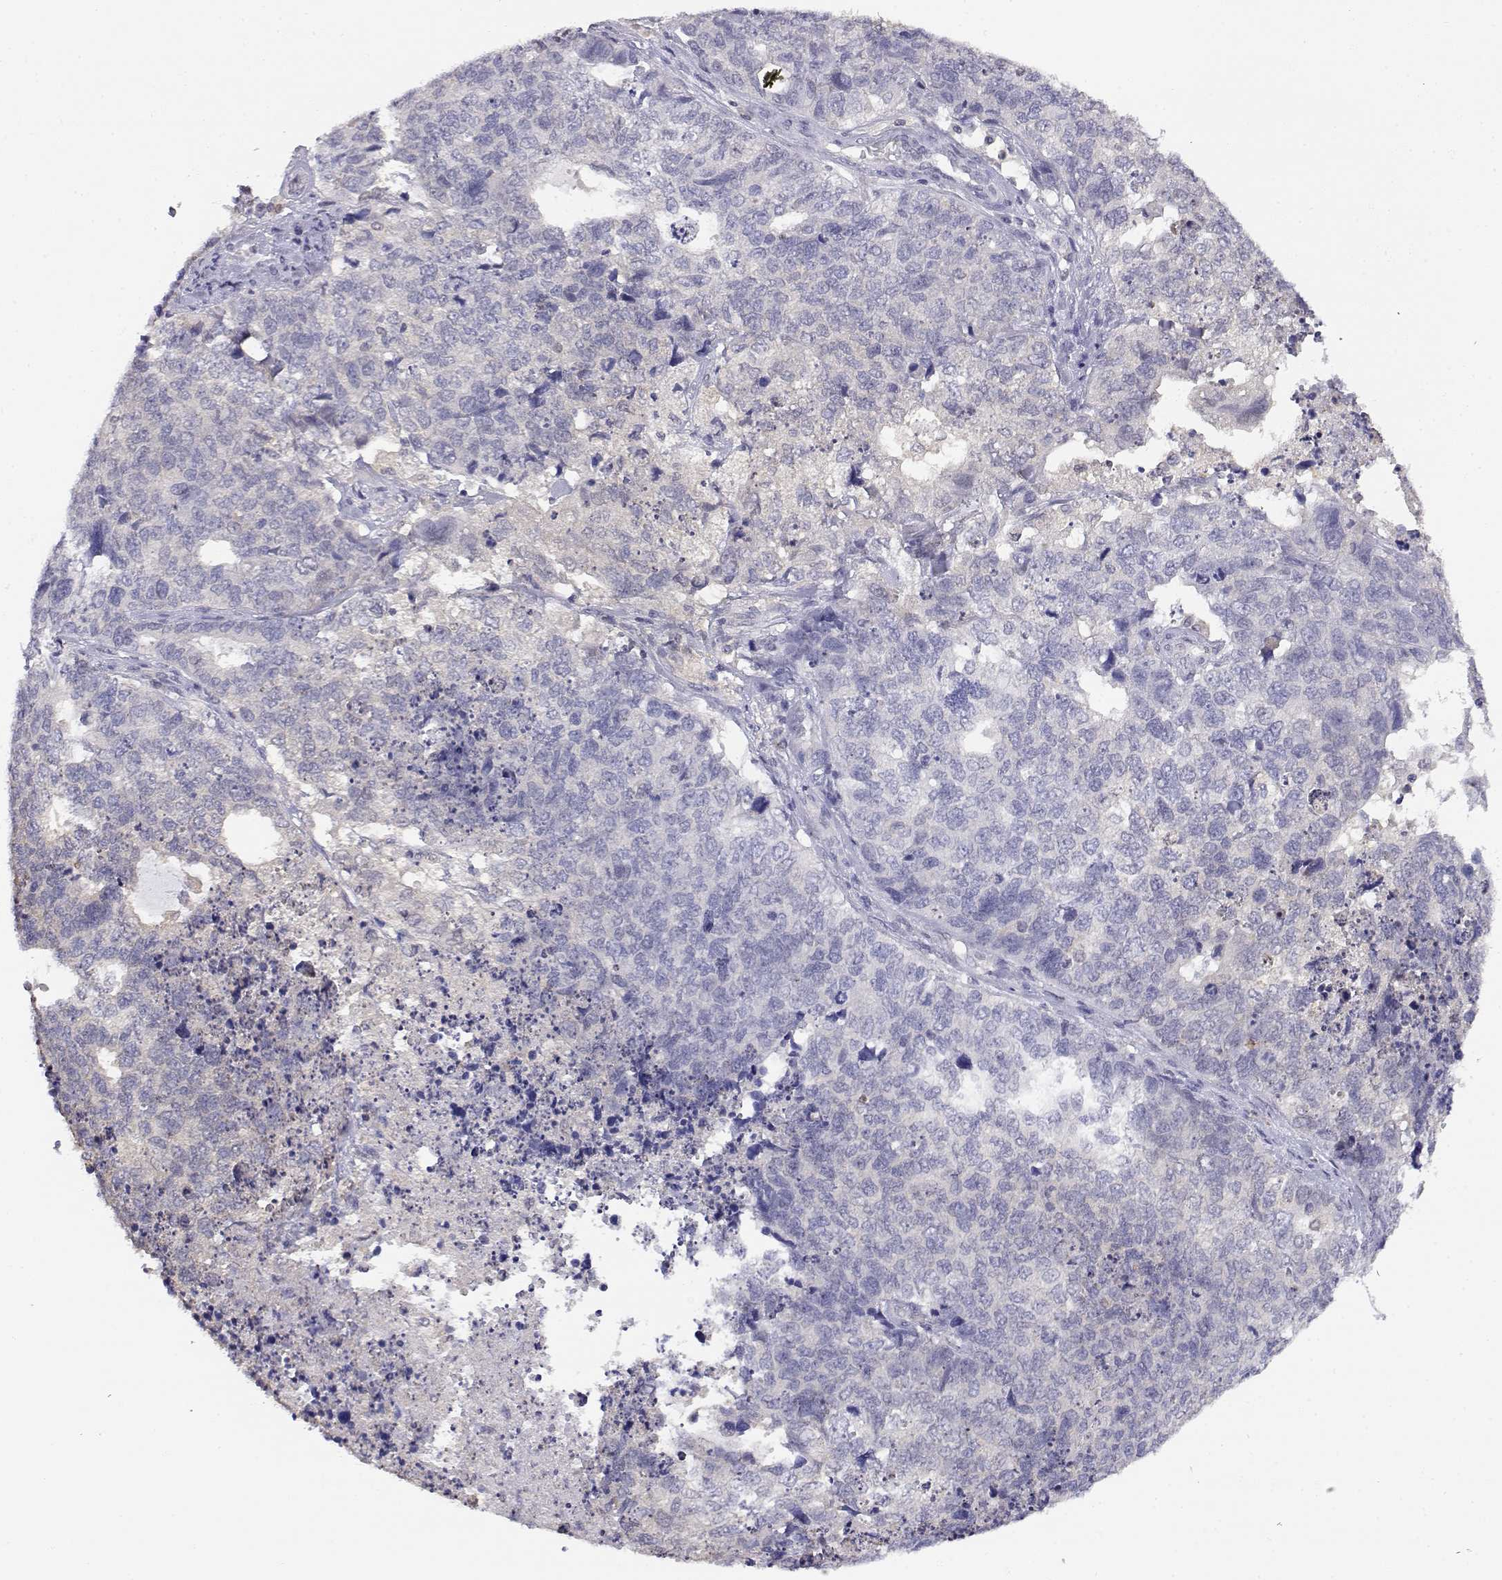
{"staining": {"intensity": "negative", "quantity": "none", "location": "none"}, "tissue": "cervical cancer", "cell_type": "Tumor cells", "image_type": "cancer", "snomed": [{"axis": "morphology", "description": "Squamous cell carcinoma, NOS"}, {"axis": "topography", "description": "Cervix"}], "caption": "The micrograph shows no significant expression in tumor cells of cervical squamous cell carcinoma.", "gene": "ADA", "patient": {"sex": "female", "age": 63}}